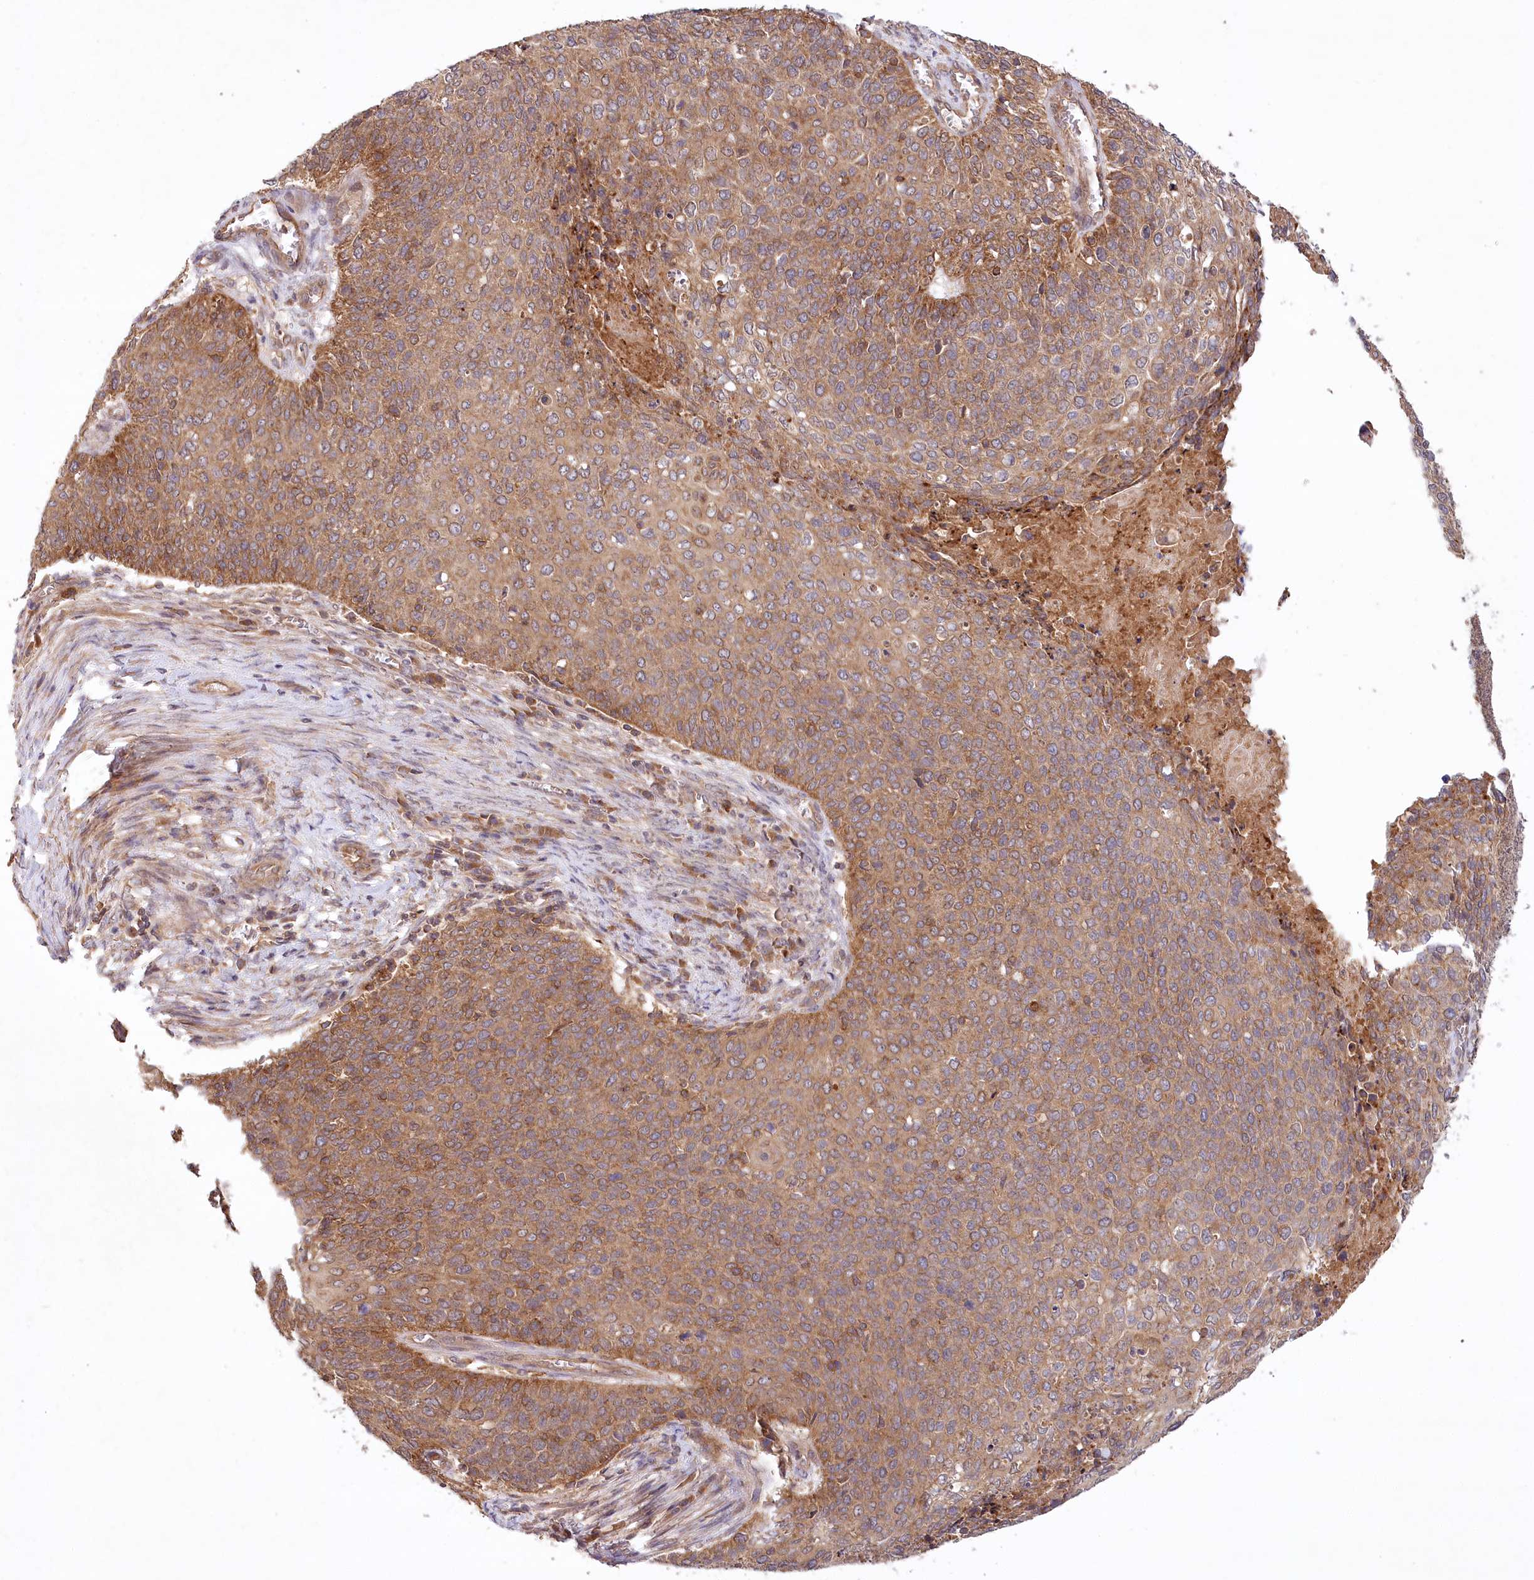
{"staining": {"intensity": "moderate", "quantity": ">75%", "location": "cytoplasmic/membranous"}, "tissue": "cervical cancer", "cell_type": "Tumor cells", "image_type": "cancer", "snomed": [{"axis": "morphology", "description": "Squamous cell carcinoma, NOS"}, {"axis": "topography", "description": "Cervix"}], "caption": "A micrograph of human squamous cell carcinoma (cervical) stained for a protein reveals moderate cytoplasmic/membranous brown staining in tumor cells.", "gene": "LSS", "patient": {"sex": "female", "age": 39}}